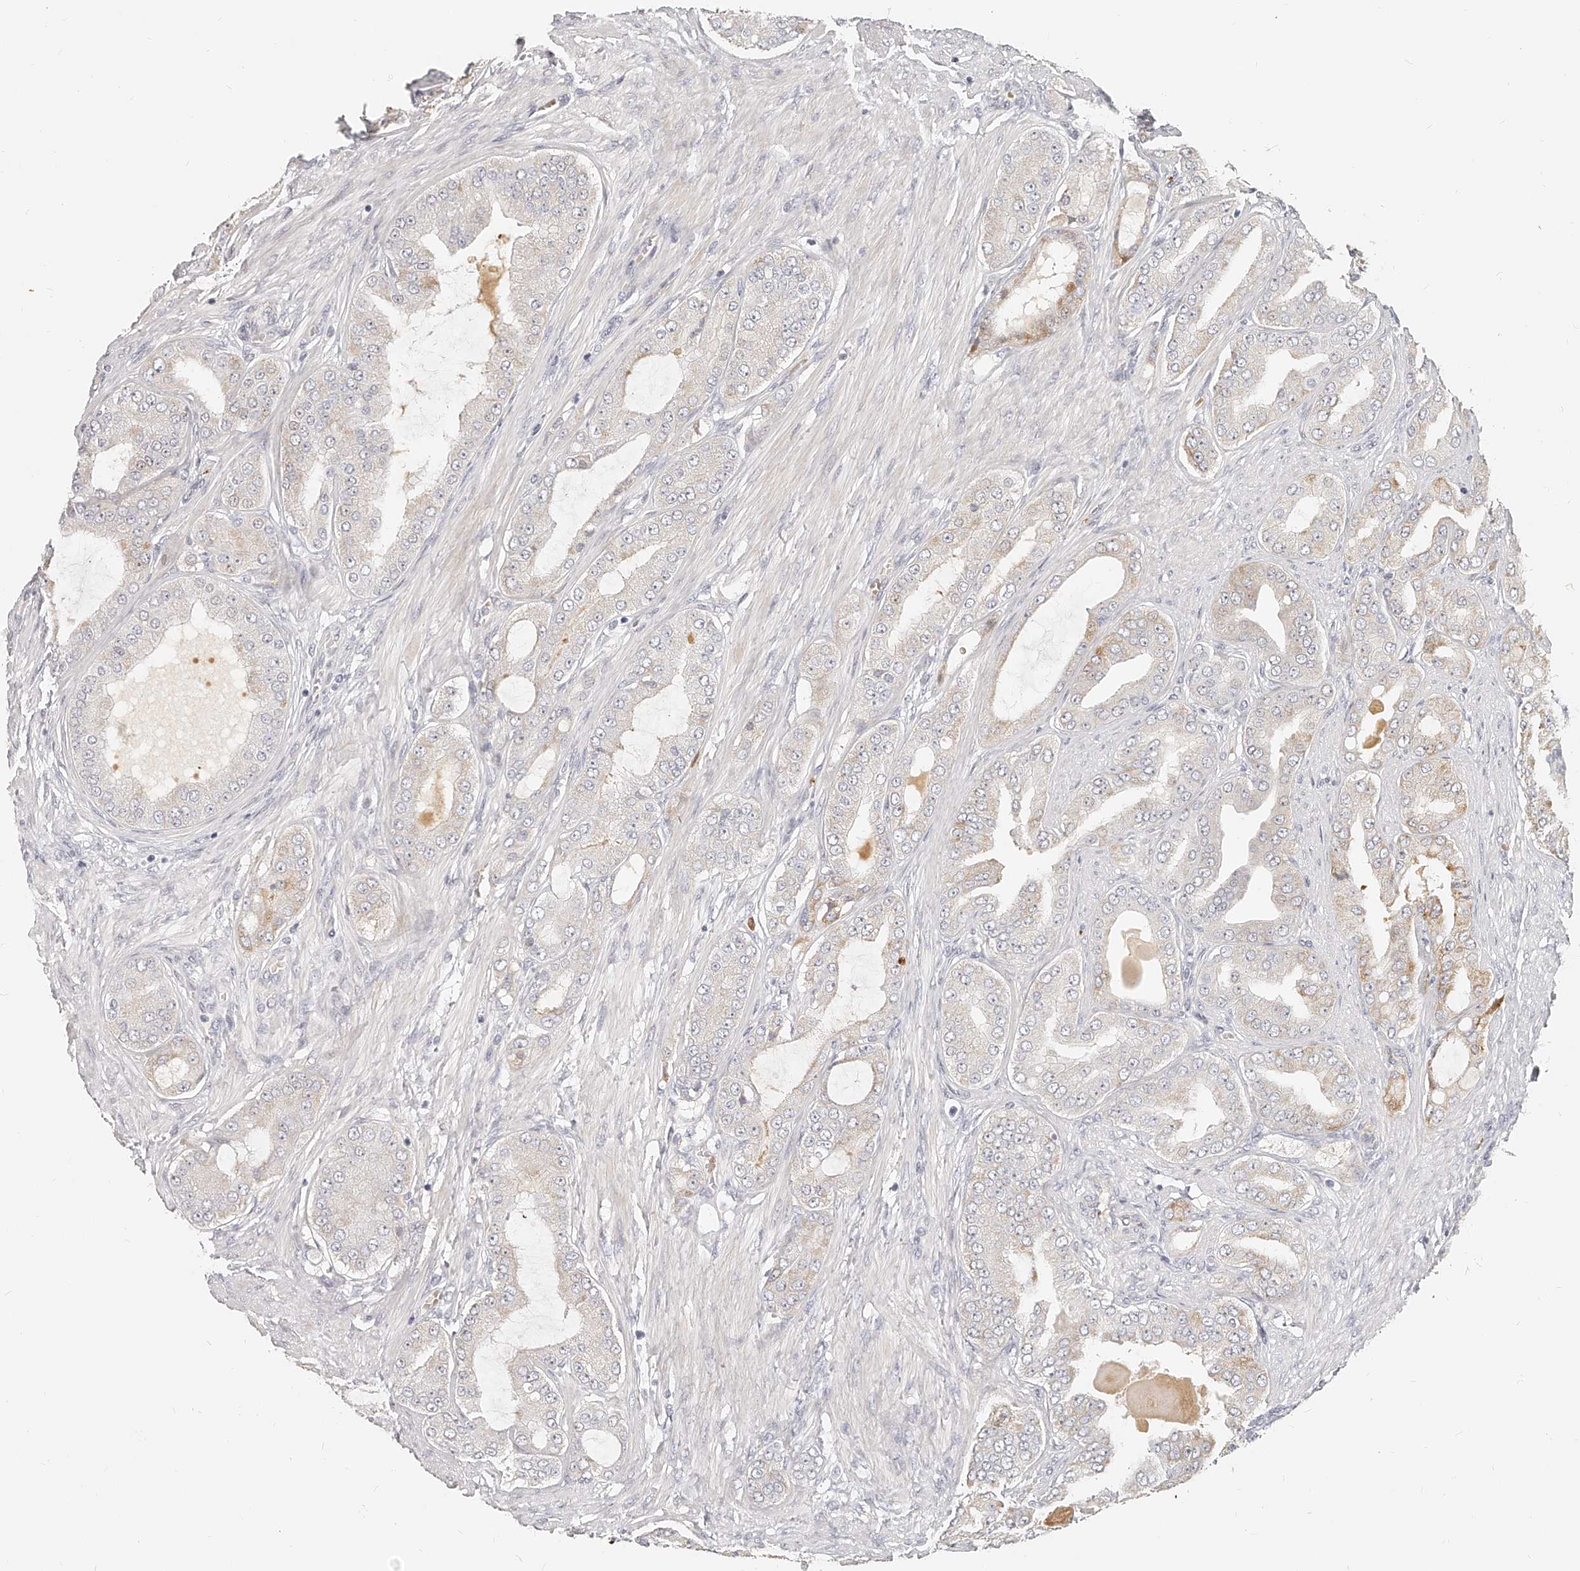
{"staining": {"intensity": "weak", "quantity": "<25%", "location": "cytoplasmic/membranous"}, "tissue": "prostate cancer", "cell_type": "Tumor cells", "image_type": "cancer", "snomed": [{"axis": "morphology", "description": "Adenocarcinoma, High grade"}, {"axis": "topography", "description": "Prostate"}], "caption": "IHC histopathology image of prostate cancer stained for a protein (brown), which reveals no positivity in tumor cells.", "gene": "ITGB3", "patient": {"sex": "male", "age": 60}}